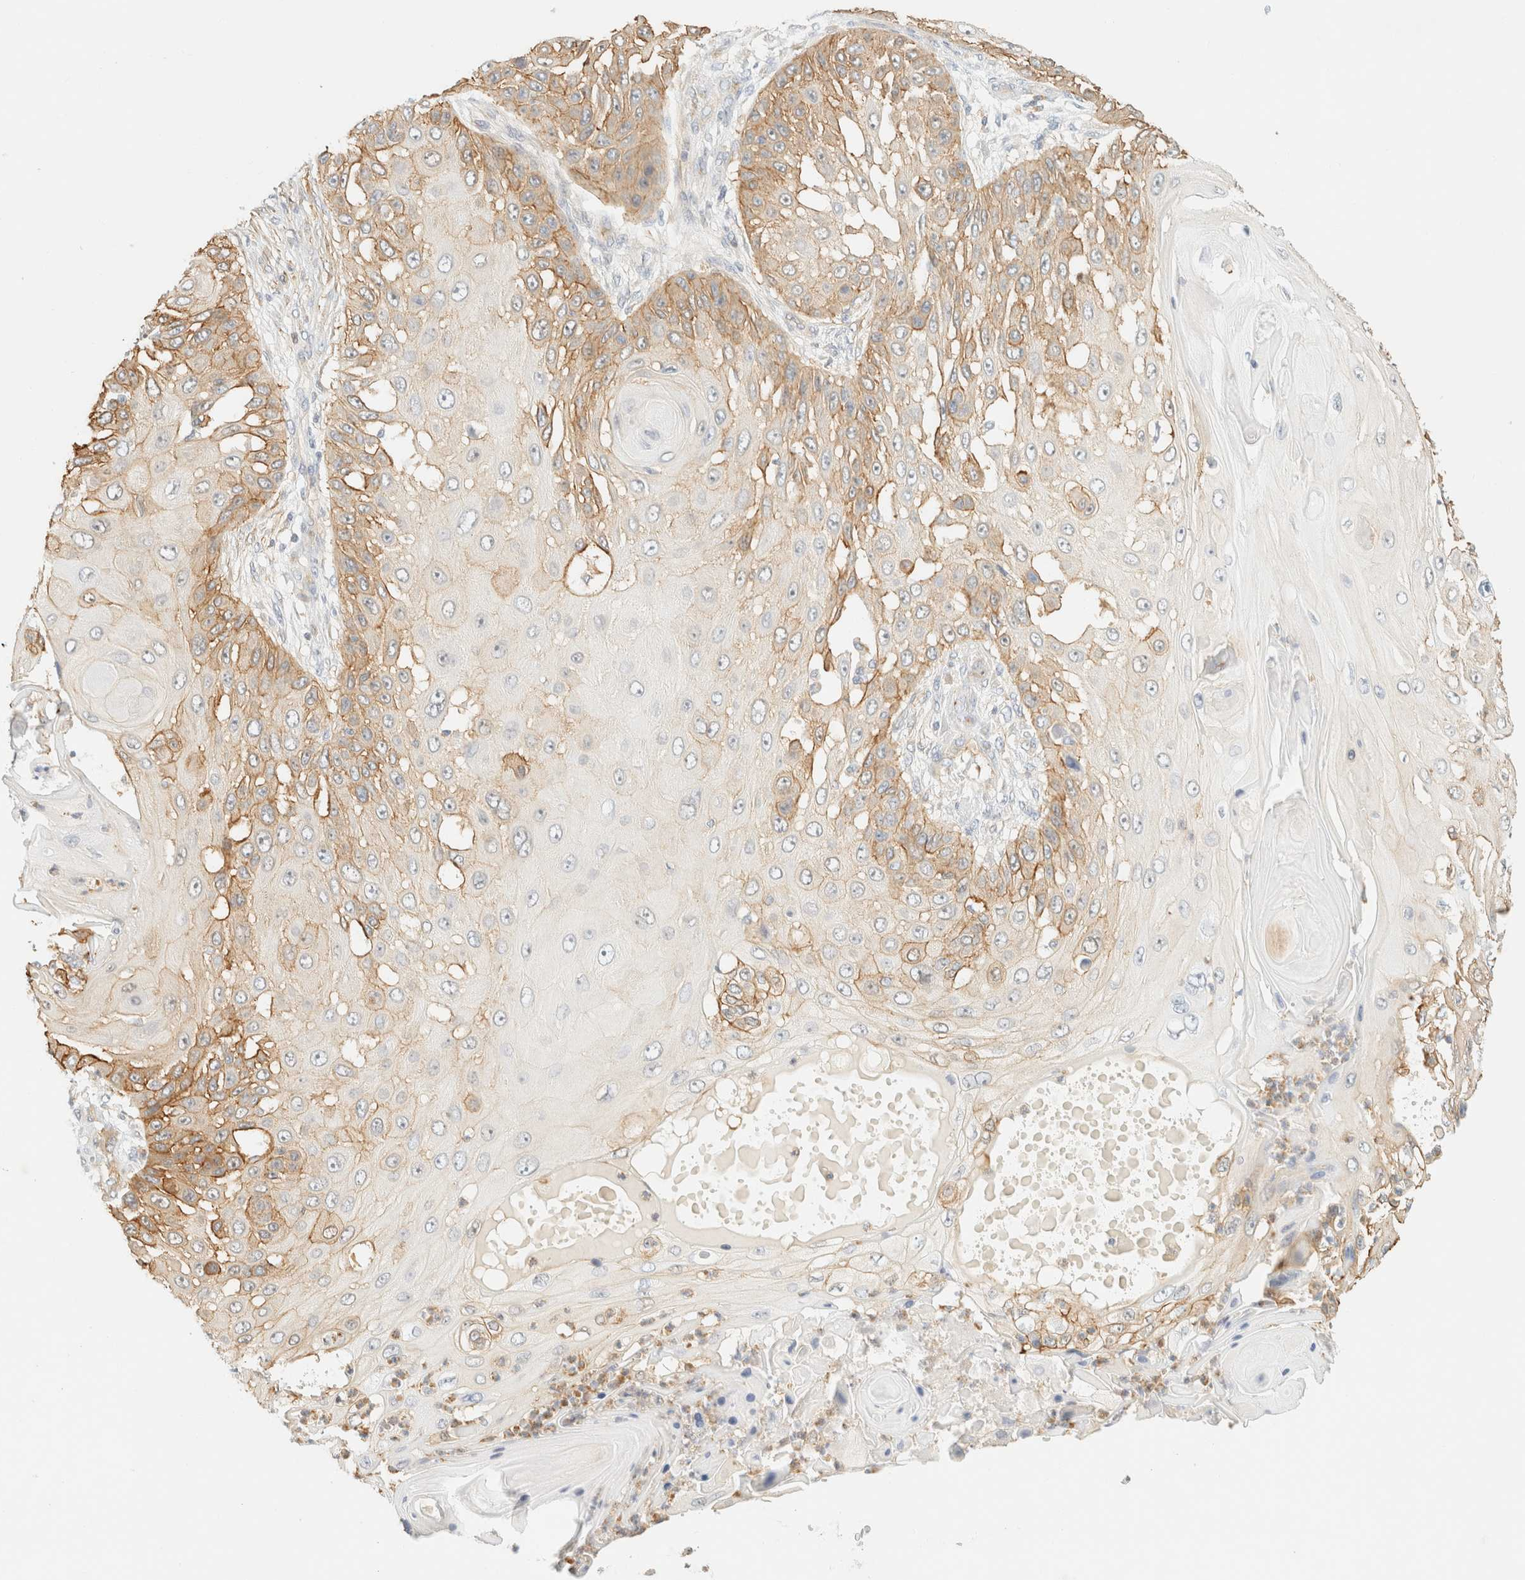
{"staining": {"intensity": "moderate", "quantity": "25%-75%", "location": "cytoplasmic/membranous"}, "tissue": "skin cancer", "cell_type": "Tumor cells", "image_type": "cancer", "snomed": [{"axis": "morphology", "description": "Squamous cell carcinoma, NOS"}, {"axis": "topography", "description": "Skin"}], "caption": "Protein expression by immunohistochemistry (IHC) exhibits moderate cytoplasmic/membranous staining in about 25%-75% of tumor cells in skin cancer (squamous cell carcinoma).", "gene": "OTOP2", "patient": {"sex": "female", "age": 44}}